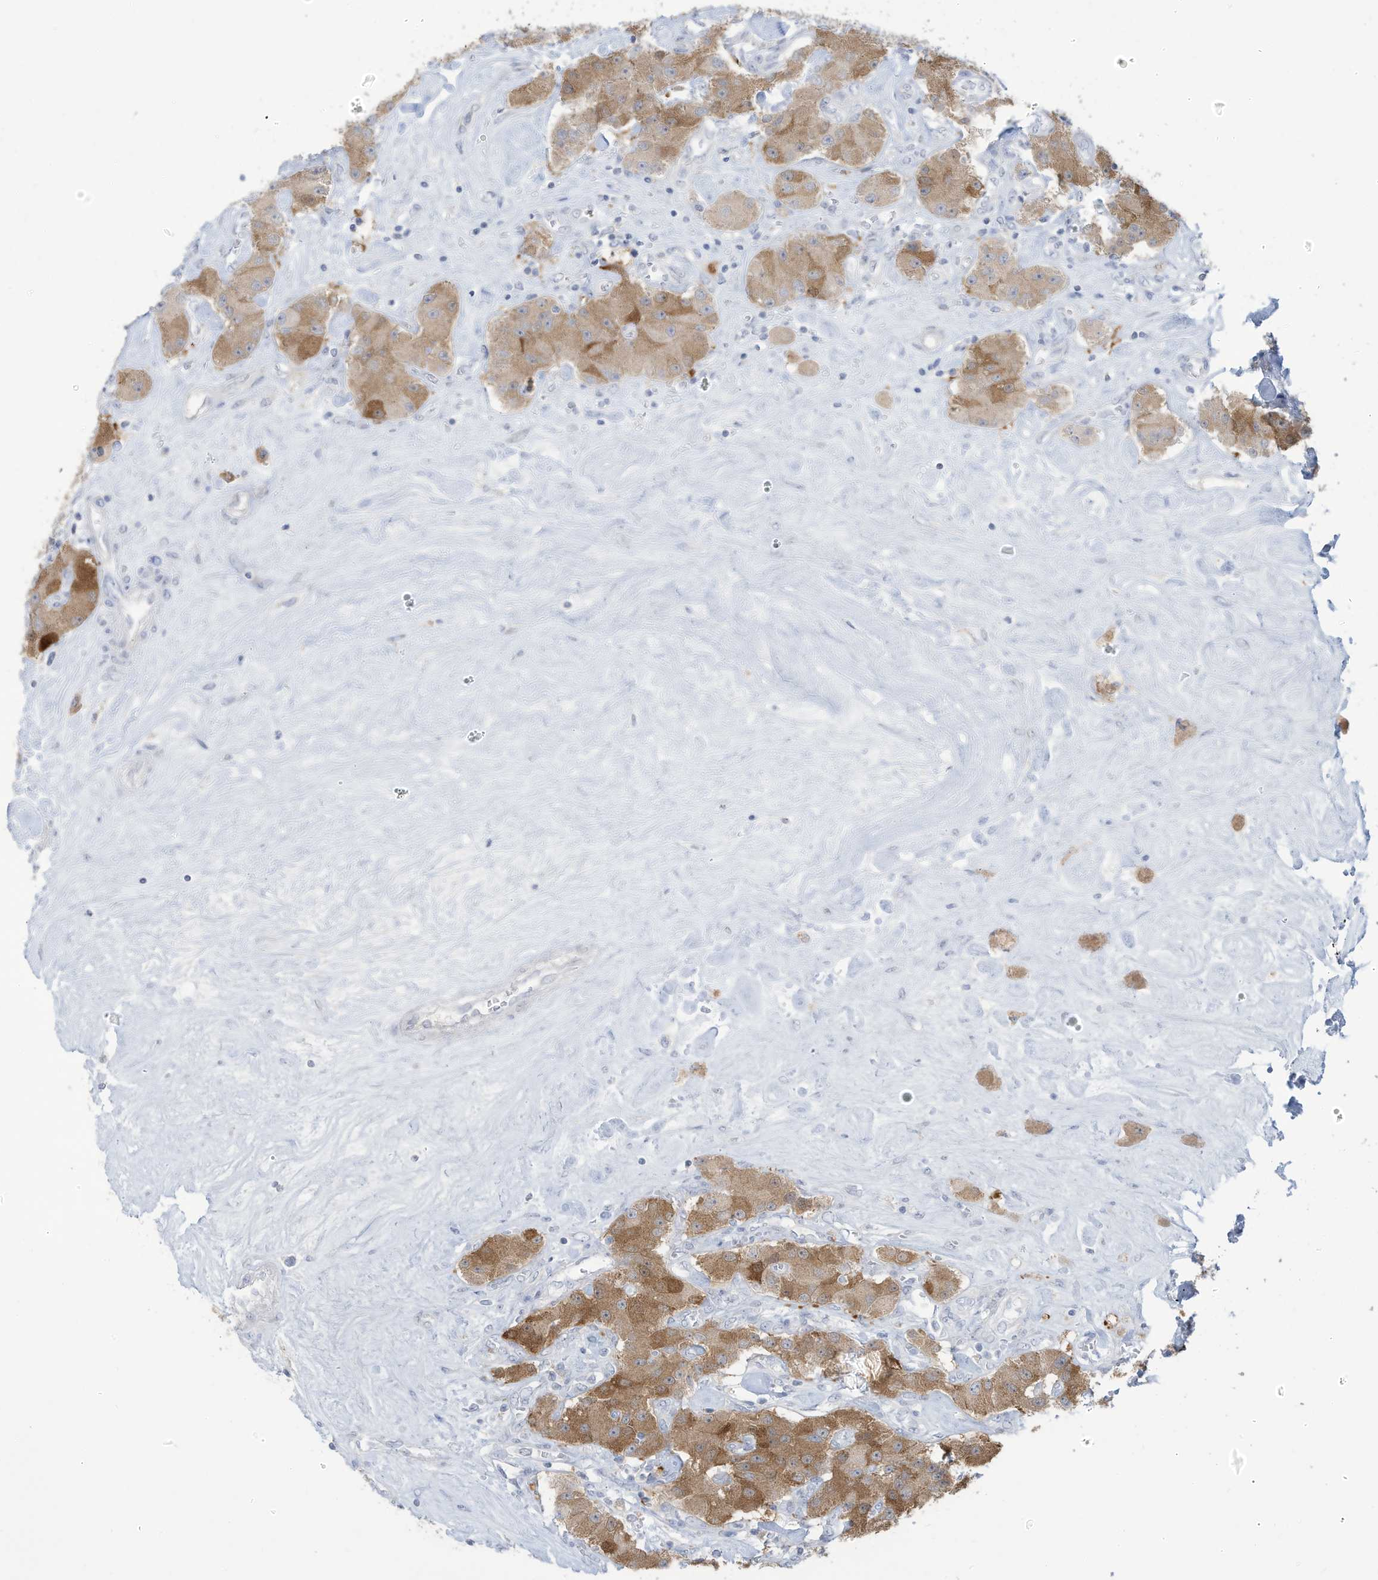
{"staining": {"intensity": "moderate", "quantity": ">75%", "location": "cytoplasmic/membranous"}, "tissue": "carcinoid", "cell_type": "Tumor cells", "image_type": "cancer", "snomed": [{"axis": "morphology", "description": "Carcinoid, malignant, NOS"}, {"axis": "topography", "description": "Pancreas"}], "caption": "A brown stain highlights moderate cytoplasmic/membranous staining of a protein in carcinoid tumor cells.", "gene": "OGT", "patient": {"sex": "male", "age": 41}}